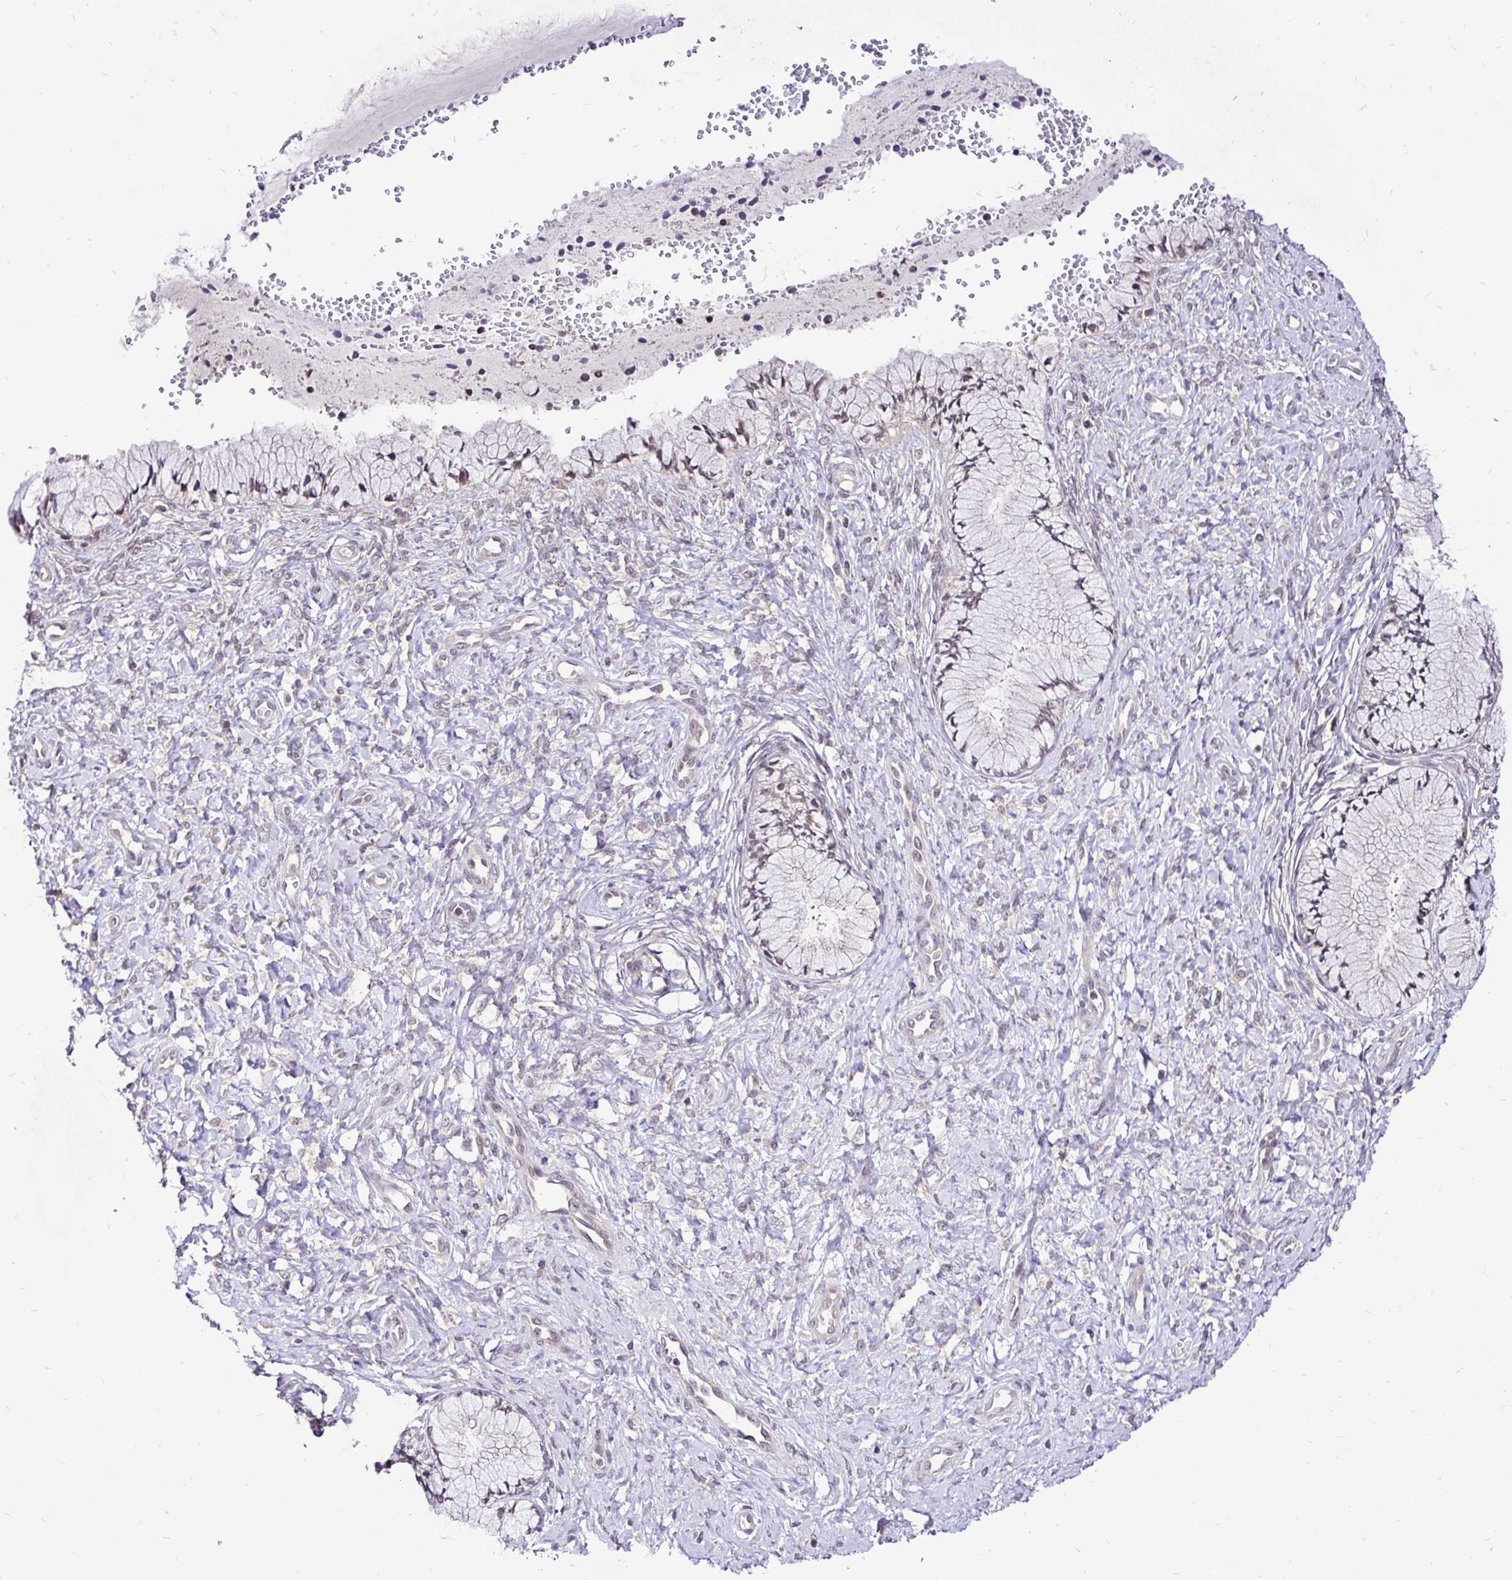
{"staining": {"intensity": "weak", "quantity": "<25%", "location": "nuclear"}, "tissue": "cervix", "cell_type": "Glandular cells", "image_type": "normal", "snomed": [{"axis": "morphology", "description": "Normal tissue, NOS"}, {"axis": "topography", "description": "Cervix"}], "caption": "The immunohistochemistry image has no significant expression in glandular cells of cervix.", "gene": "UBE2M", "patient": {"sex": "female", "age": 37}}